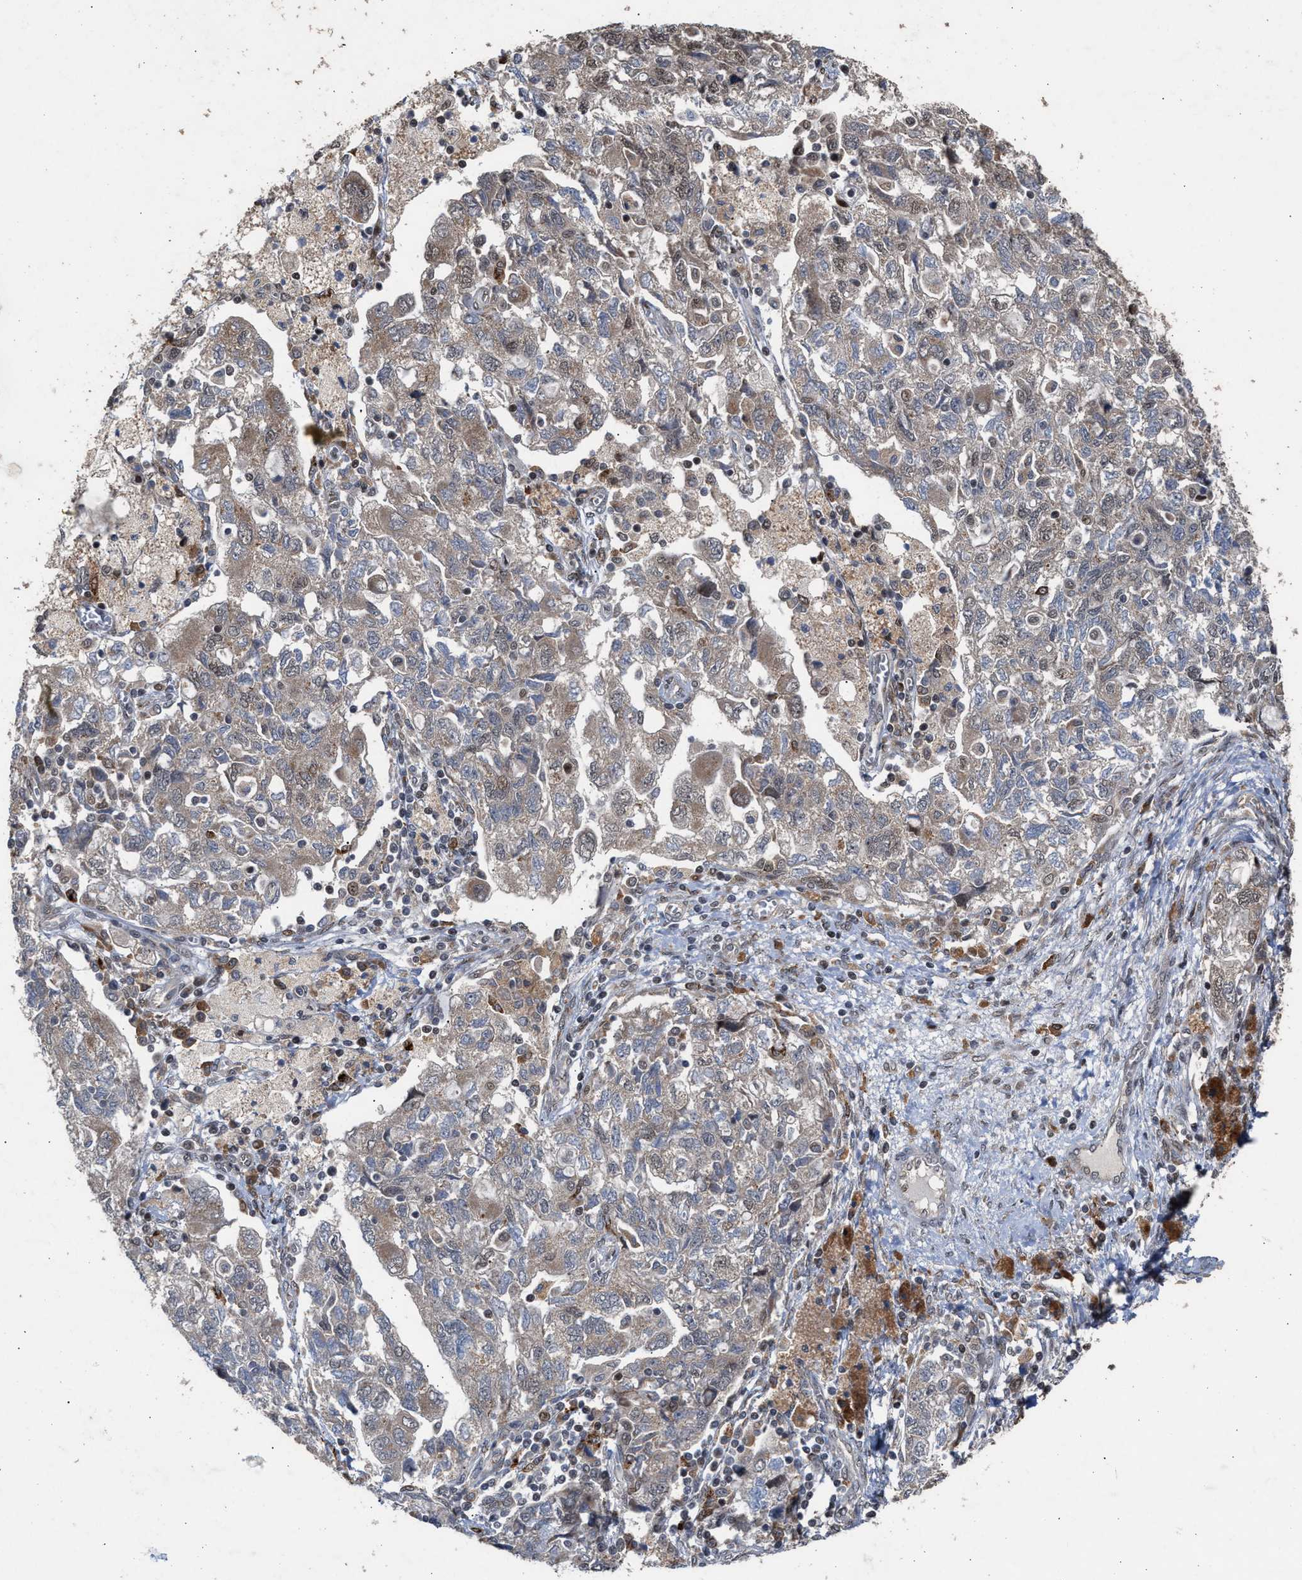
{"staining": {"intensity": "weak", "quantity": ">75%", "location": "cytoplasmic/membranous"}, "tissue": "ovarian cancer", "cell_type": "Tumor cells", "image_type": "cancer", "snomed": [{"axis": "morphology", "description": "Carcinoma, NOS"}, {"axis": "morphology", "description": "Cystadenocarcinoma, serous, NOS"}, {"axis": "topography", "description": "Ovary"}], "caption": "IHC (DAB (3,3'-diaminobenzidine)) staining of human carcinoma (ovarian) exhibits weak cytoplasmic/membranous protein expression in approximately >75% of tumor cells.", "gene": "MKNK2", "patient": {"sex": "female", "age": 69}}